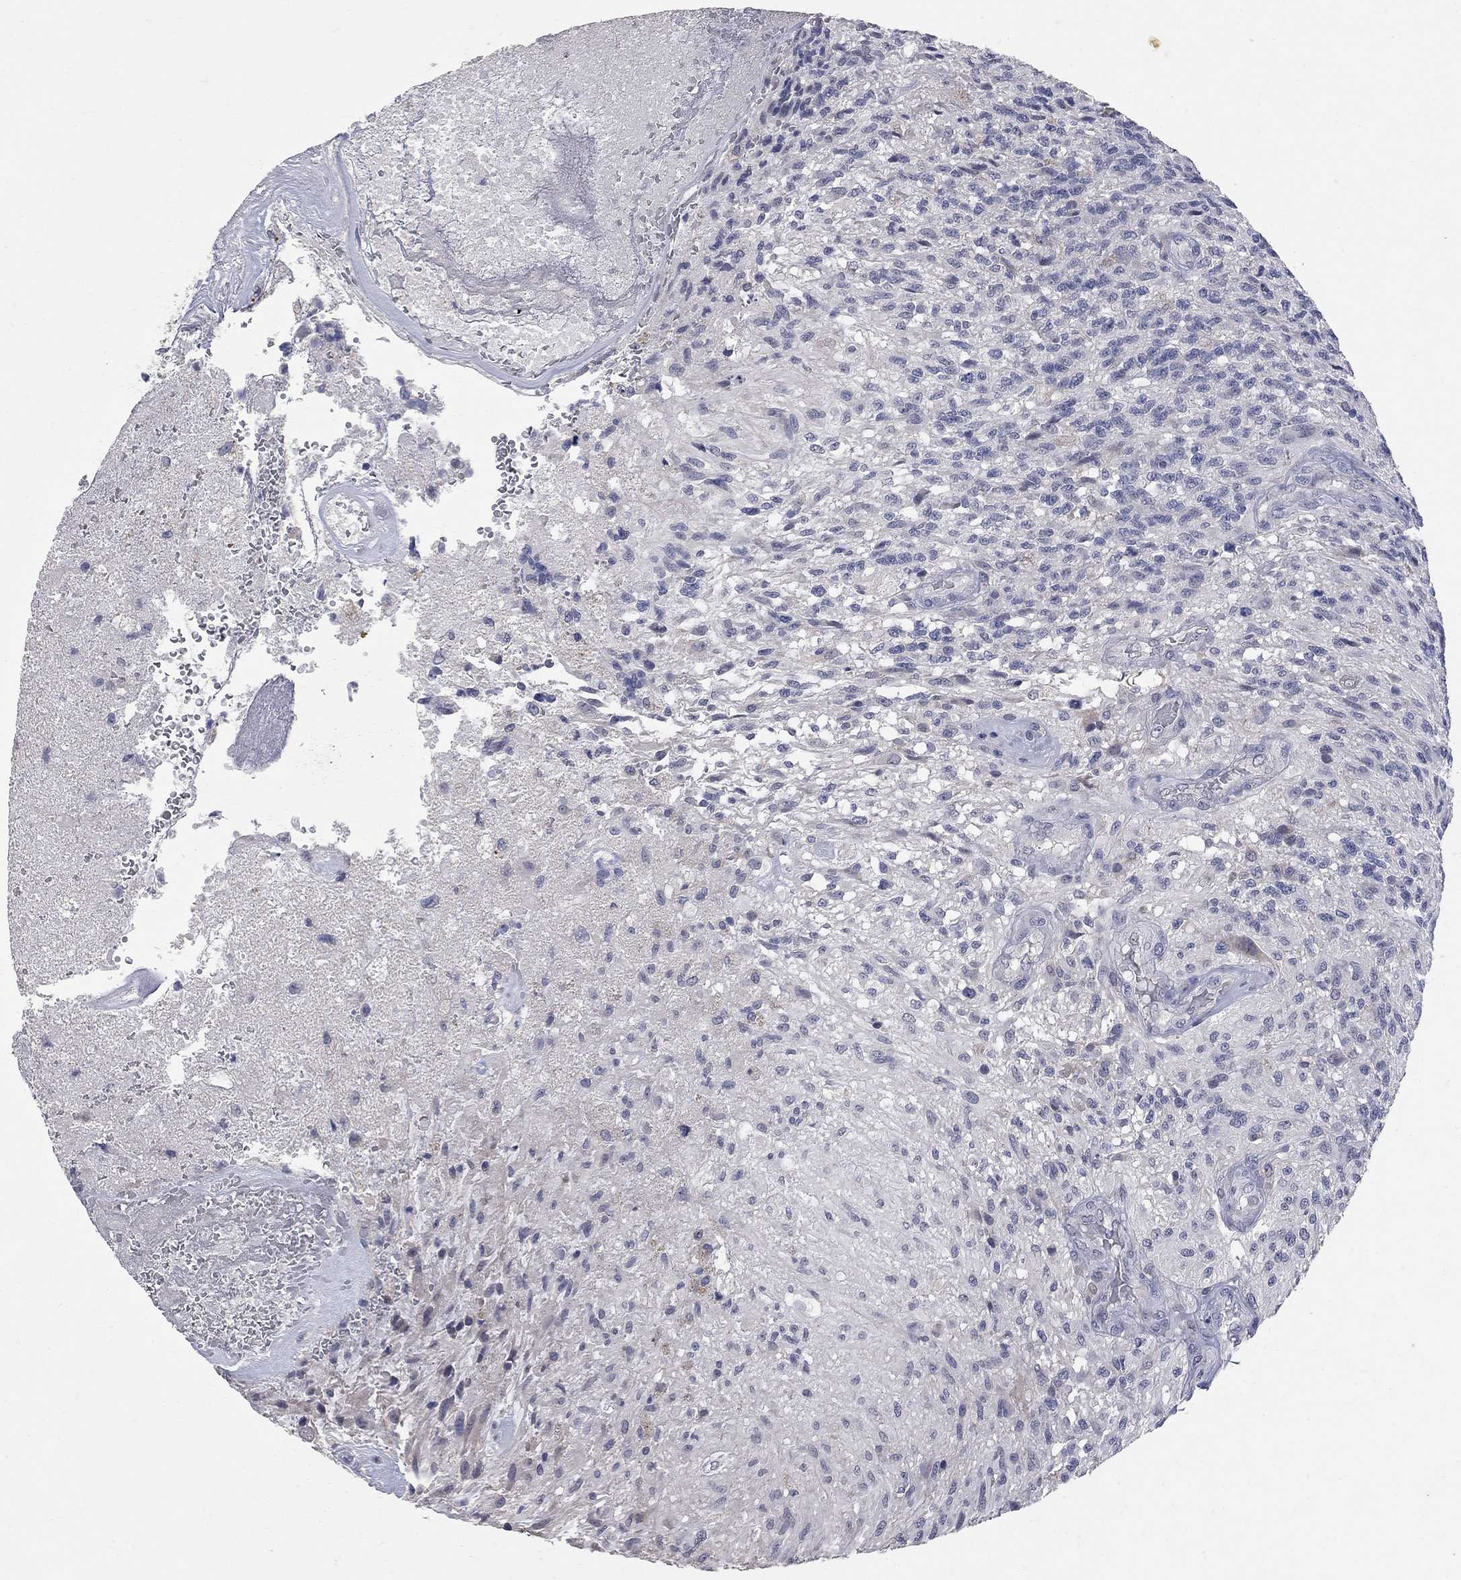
{"staining": {"intensity": "negative", "quantity": "none", "location": "none"}, "tissue": "glioma", "cell_type": "Tumor cells", "image_type": "cancer", "snomed": [{"axis": "morphology", "description": "Glioma, malignant, High grade"}, {"axis": "topography", "description": "Brain"}], "caption": "There is no significant expression in tumor cells of malignant glioma (high-grade).", "gene": "NOS2", "patient": {"sex": "male", "age": 56}}